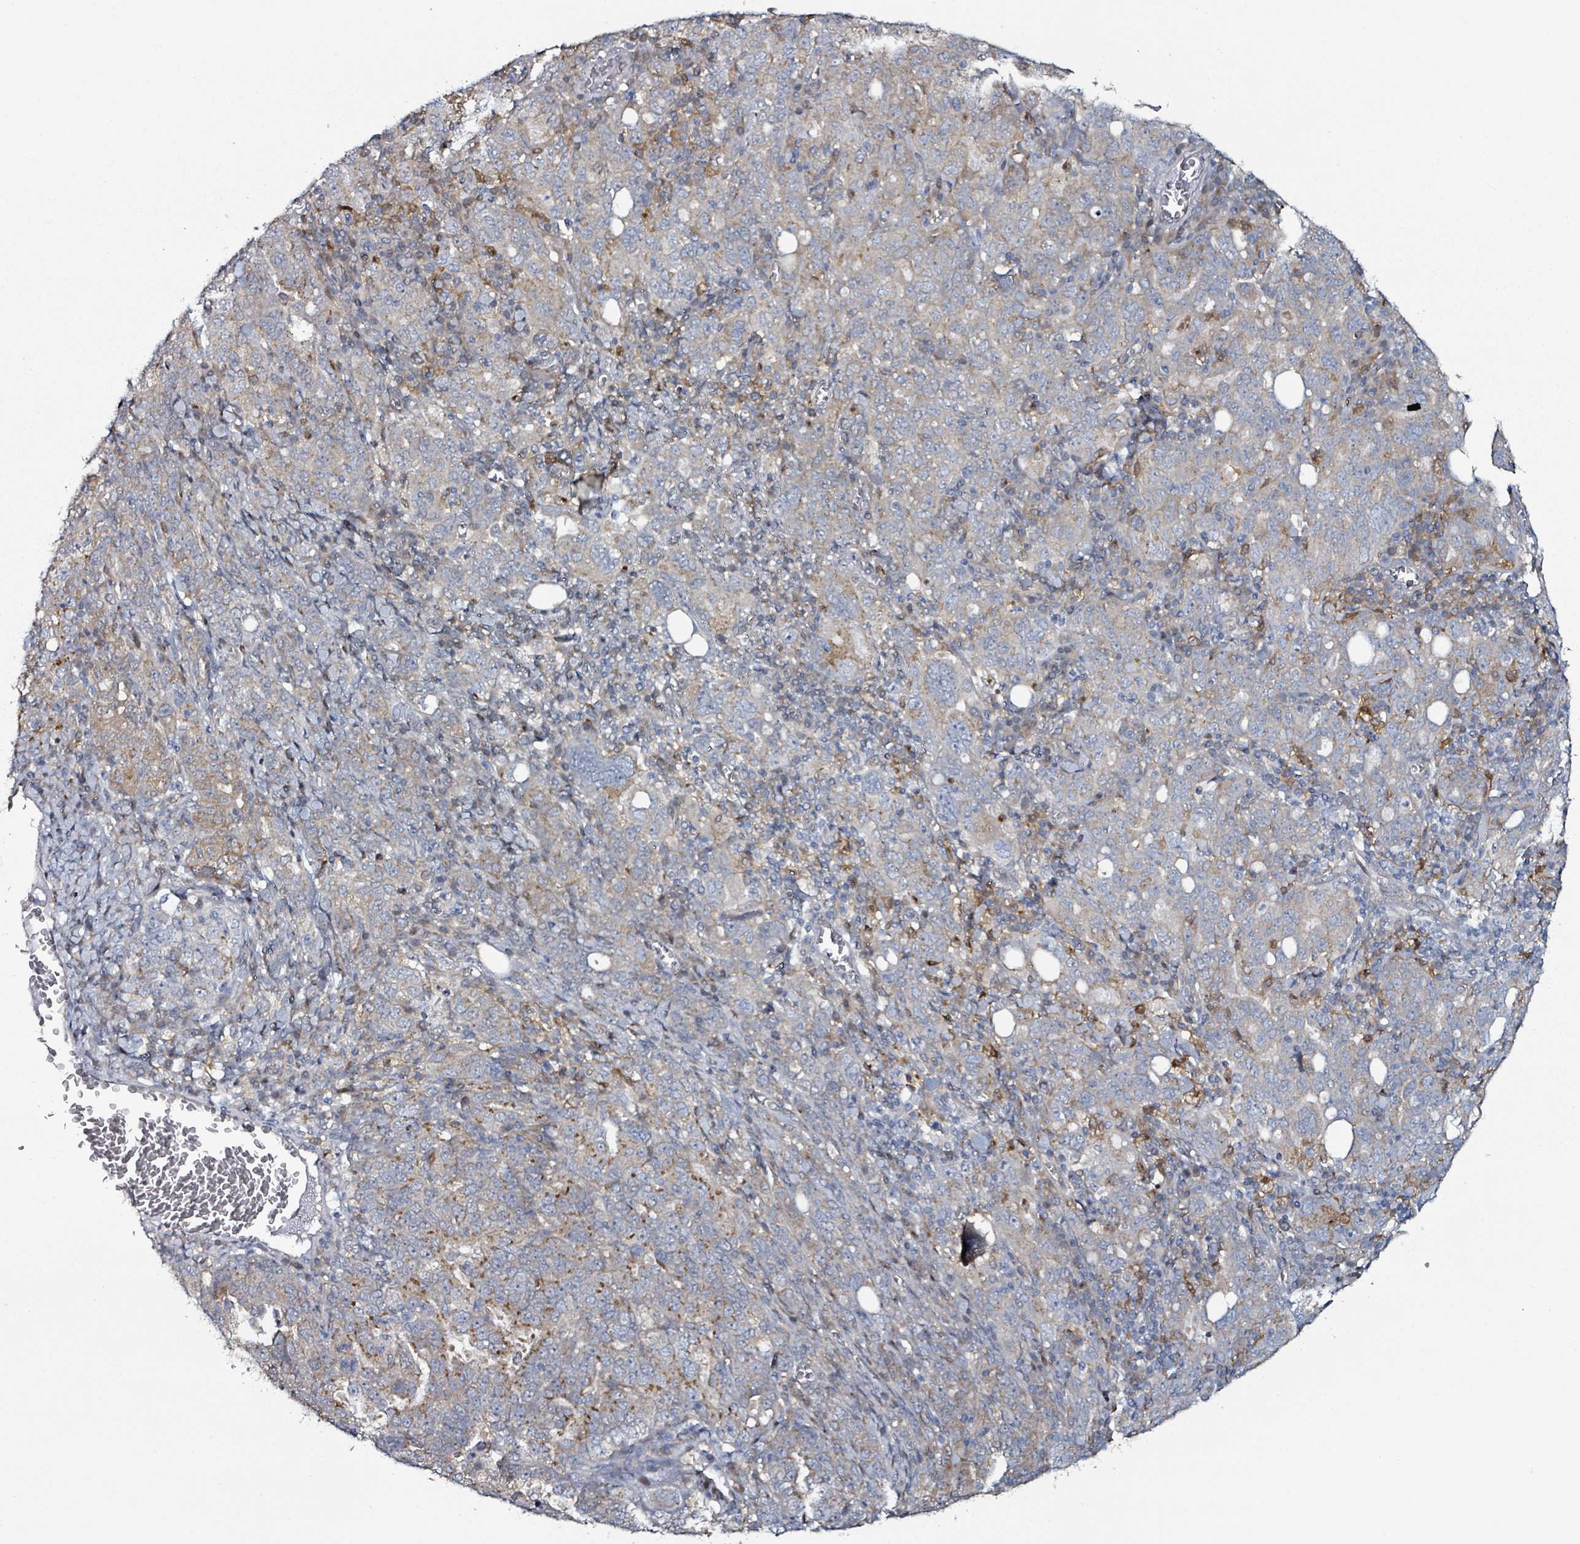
{"staining": {"intensity": "strong", "quantity": "<25%", "location": "cytoplasmic/membranous"}, "tissue": "ovarian cancer", "cell_type": "Tumor cells", "image_type": "cancer", "snomed": [{"axis": "morphology", "description": "Carcinoma, endometroid"}, {"axis": "topography", "description": "Ovary"}], "caption": "The micrograph exhibits a brown stain indicating the presence of a protein in the cytoplasmic/membranous of tumor cells in ovarian endometroid carcinoma.", "gene": "B3GAT3", "patient": {"sex": "female", "age": 62}}